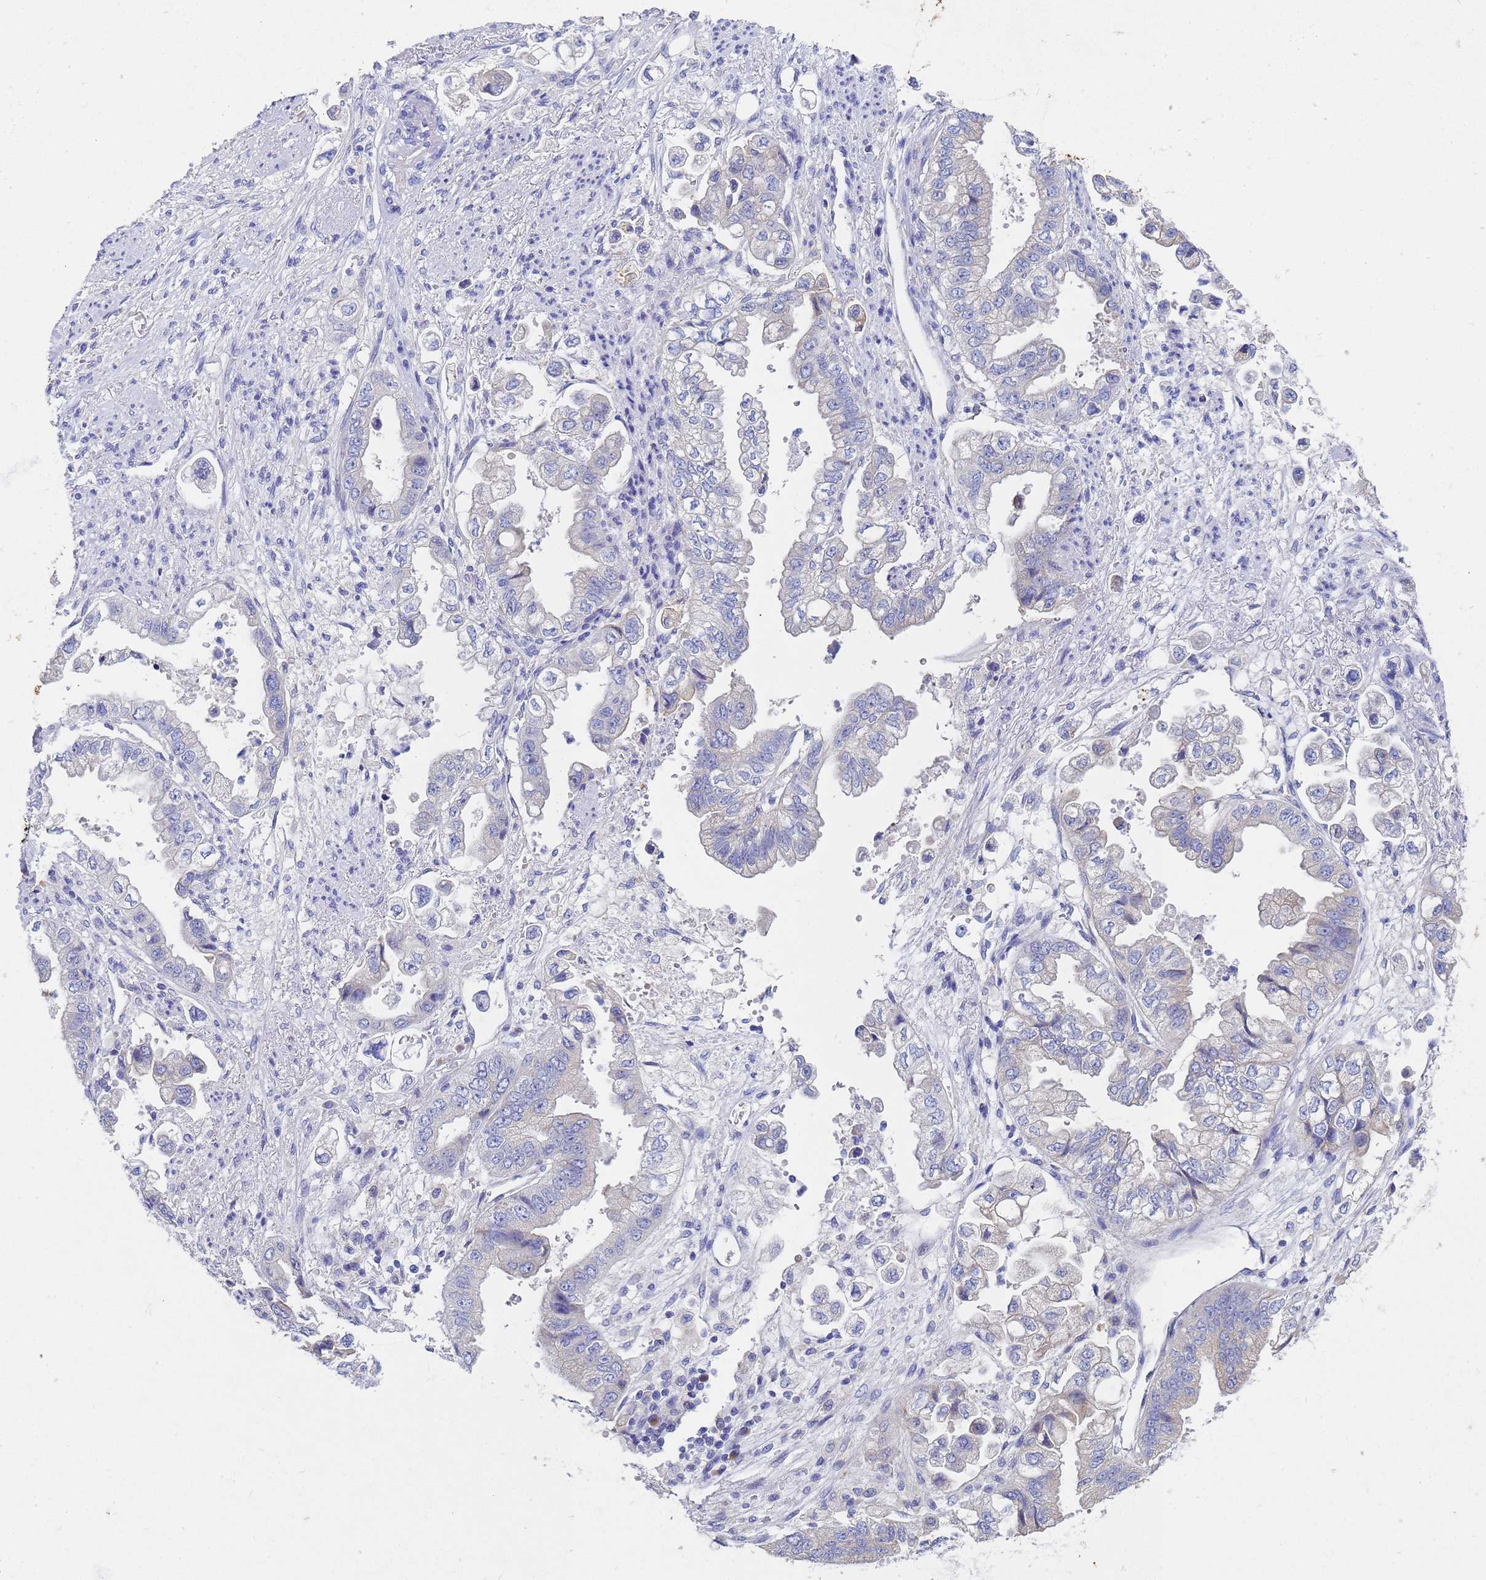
{"staining": {"intensity": "moderate", "quantity": "<25%", "location": "cytoplasmic/membranous"}, "tissue": "stomach cancer", "cell_type": "Tumor cells", "image_type": "cancer", "snomed": [{"axis": "morphology", "description": "Adenocarcinoma, NOS"}, {"axis": "topography", "description": "Stomach"}], "caption": "Immunohistochemistry (IHC) (DAB) staining of stomach adenocarcinoma shows moderate cytoplasmic/membranous protein positivity in about <25% of tumor cells.", "gene": "TM4SF4", "patient": {"sex": "male", "age": 62}}